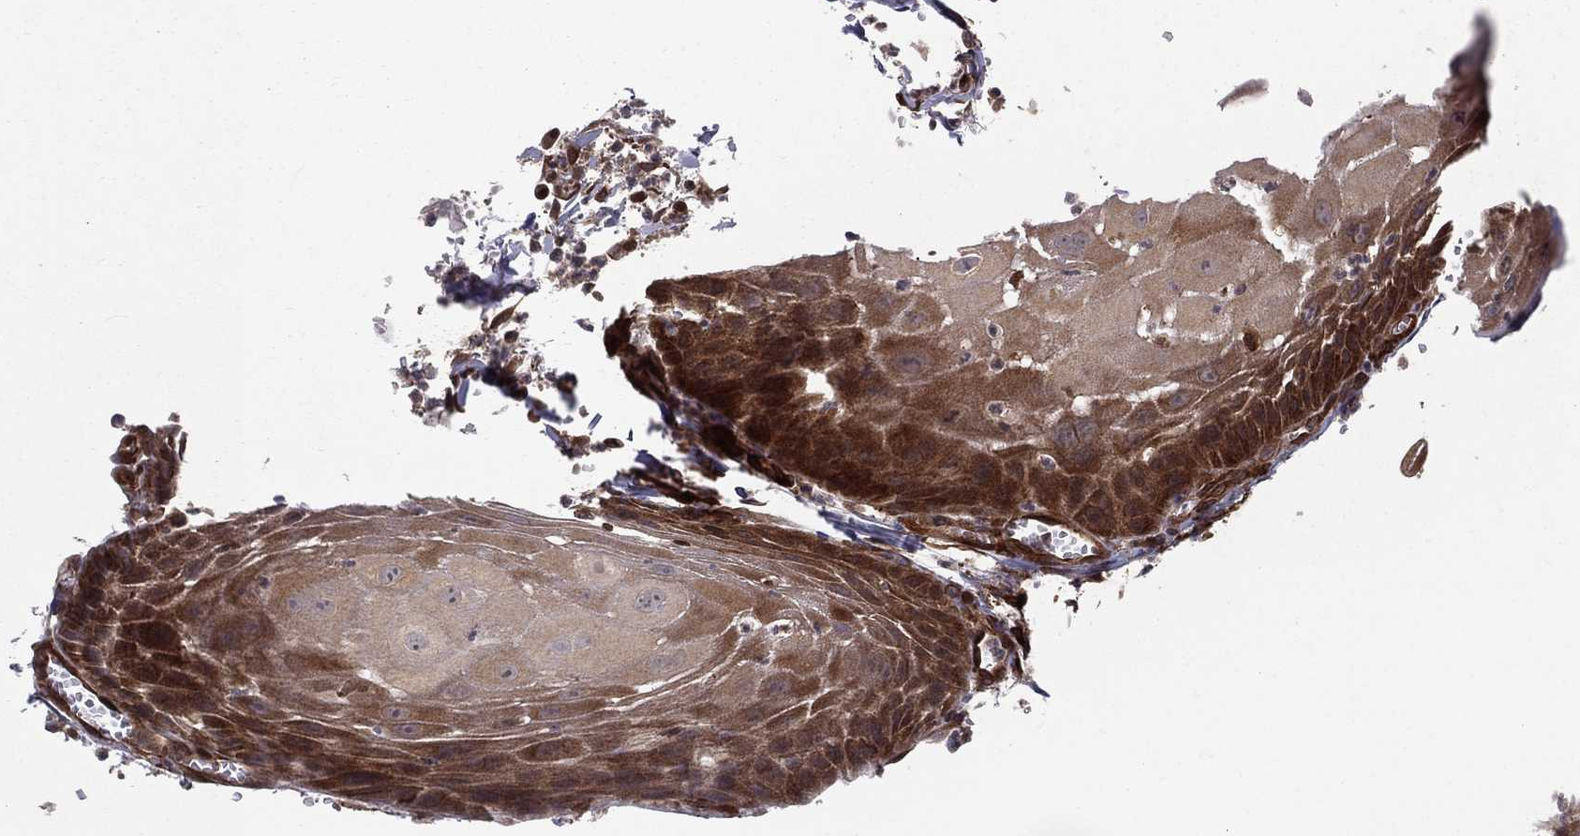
{"staining": {"intensity": "moderate", "quantity": ">75%", "location": "cytoplasmic/membranous,nuclear"}, "tissue": "head and neck cancer", "cell_type": "Tumor cells", "image_type": "cancer", "snomed": [{"axis": "morphology", "description": "Squamous cell carcinoma, NOS"}, {"axis": "topography", "description": "Oral tissue"}, {"axis": "topography", "description": "Head-Neck"}], "caption": "The photomicrograph demonstrates staining of head and neck cancer (squamous cell carcinoma), revealing moderate cytoplasmic/membranous and nuclear protein positivity (brown color) within tumor cells.", "gene": "CERS2", "patient": {"sex": "male", "age": 58}}